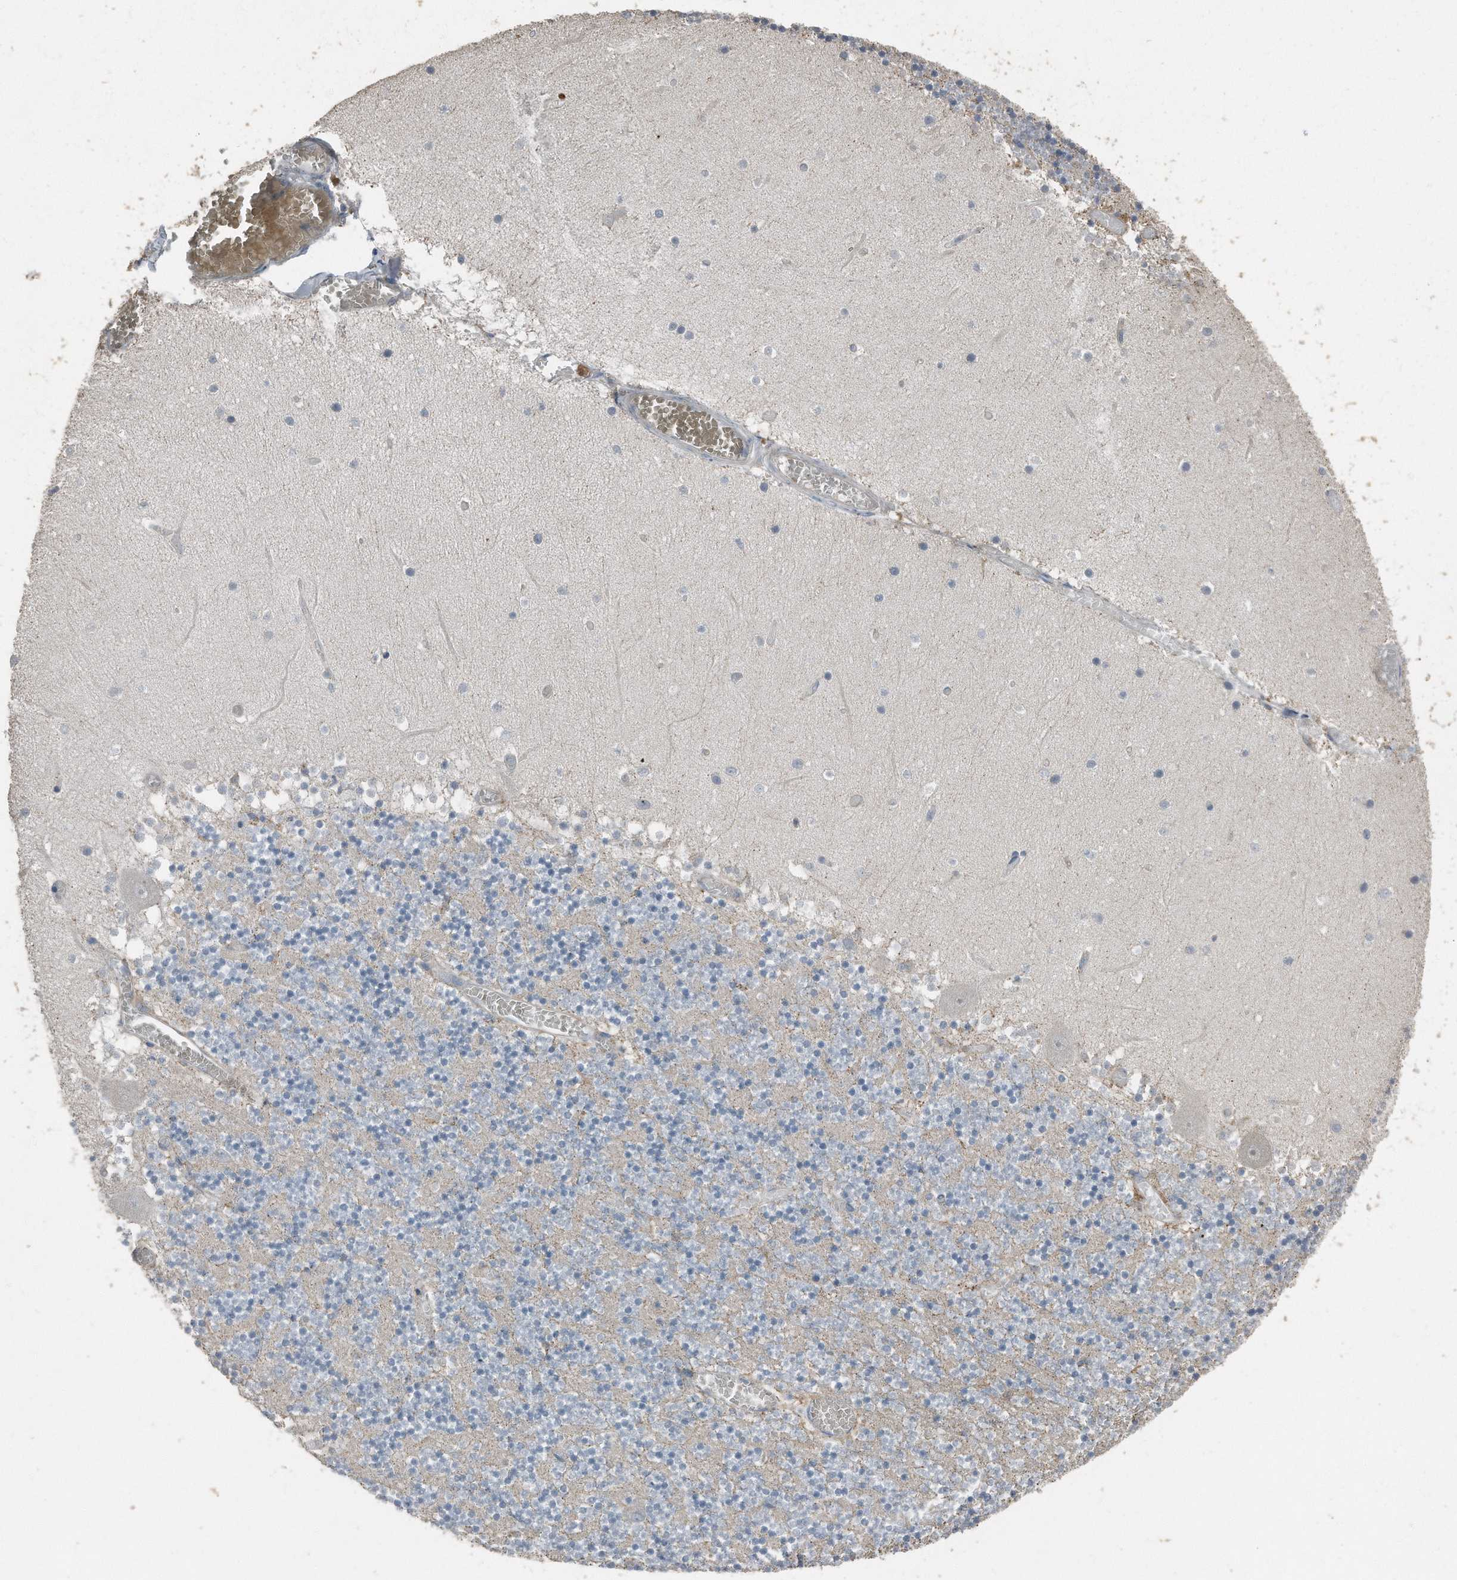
{"staining": {"intensity": "negative", "quantity": "none", "location": "none"}, "tissue": "cerebellum", "cell_type": "Cells in granular layer", "image_type": "normal", "snomed": [{"axis": "morphology", "description": "Normal tissue, NOS"}, {"axis": "topography", "description": "Cerebellum"}], "caption": "Cerebellum stained for a protein using immunohistochemistry demonstrates no expression cells in granular layer.", "gene": "C9", "patient": {"sex": "female", "age": 28}}